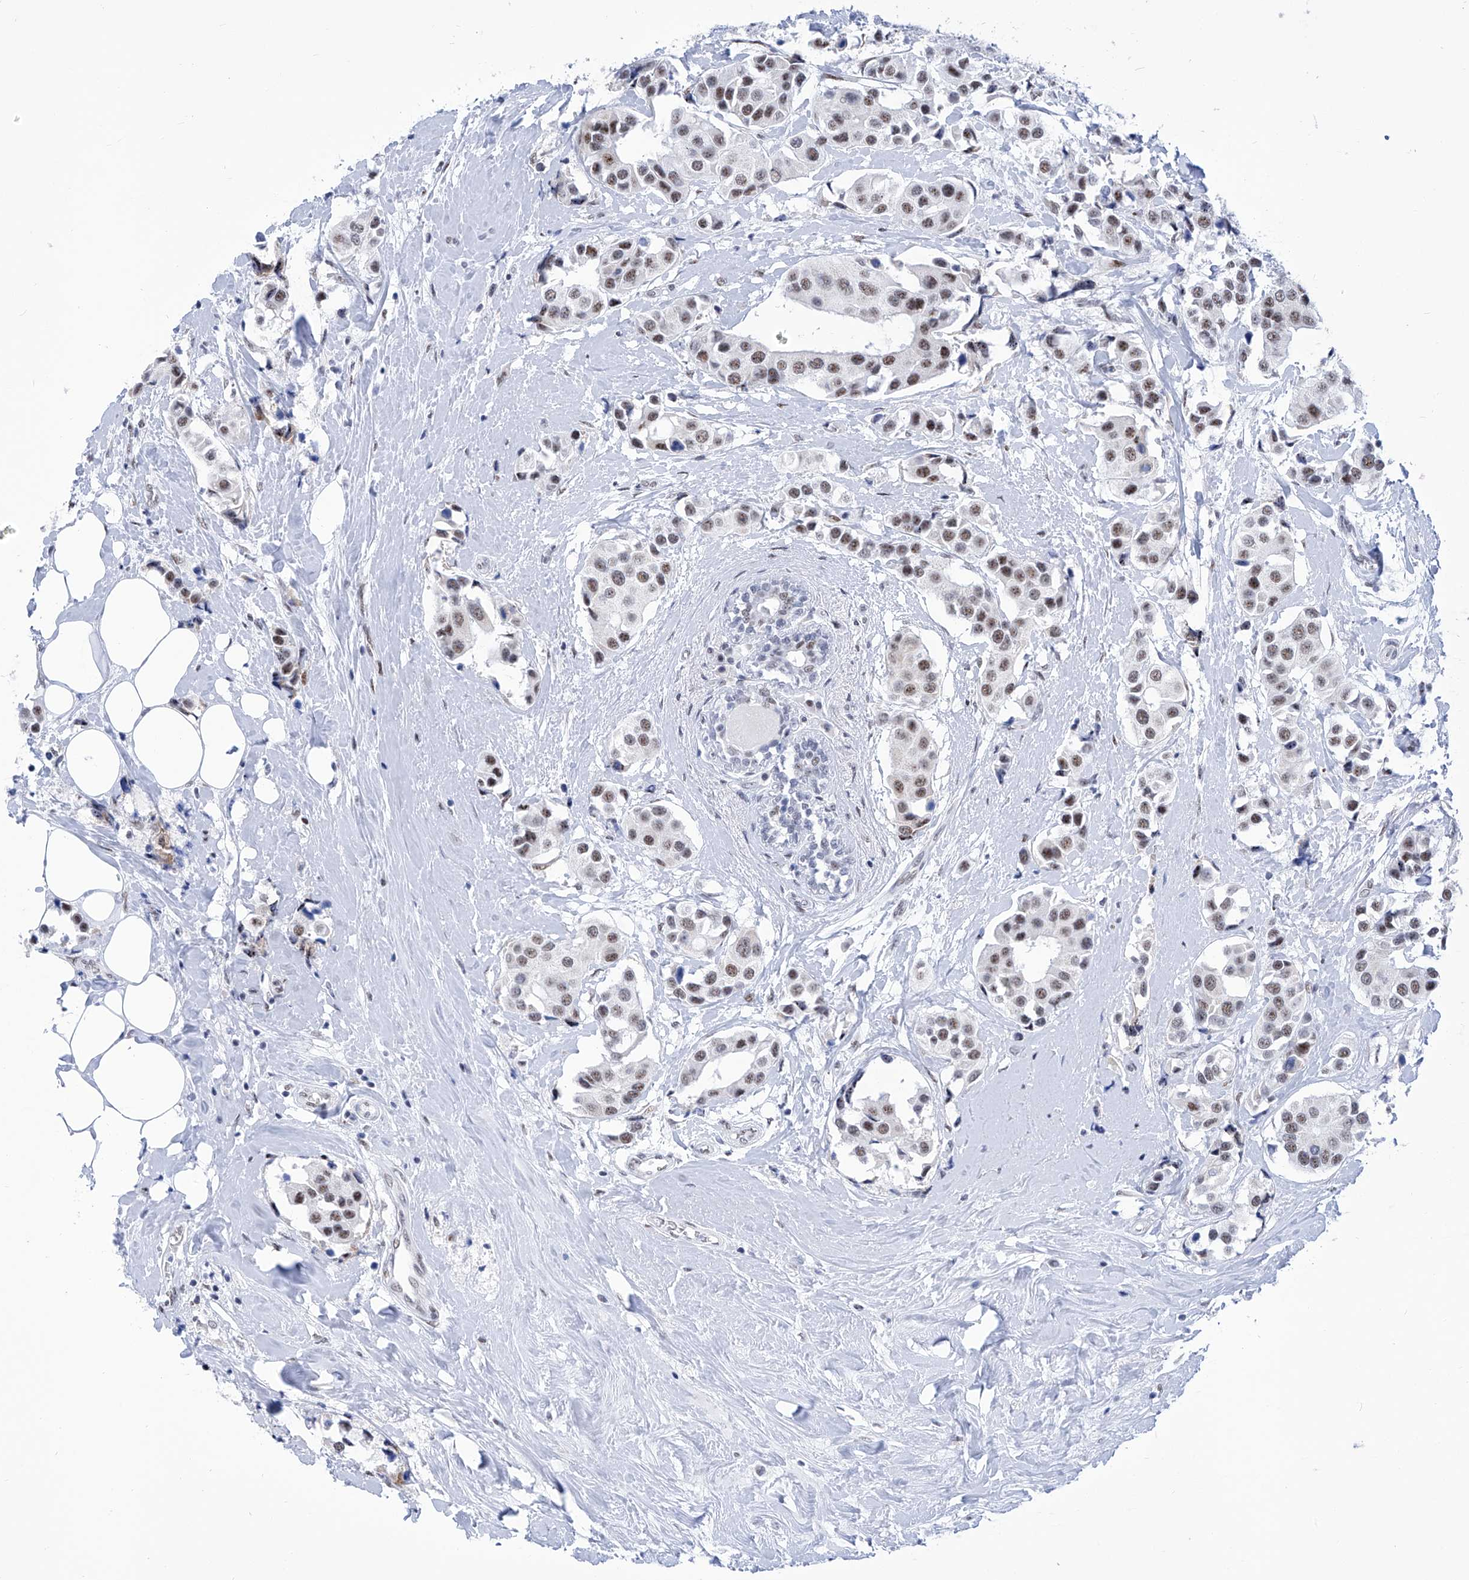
{"staining": {"intensity": "moderate", "quantity": ">75%", "location": "nuclear"}, "tissue": "breast cancer", "cell_type": "Tumor cells", "image_type": "cancer", "snomed": [{"axis": "morphology", "description": "Normal tissue, NOS"}, {"axis": "morphology", "description": "Duct carcinoma"}, {"axis": "topography", "description": "Breast"}], "caption": "The photomicrograph displays a brown stain indicating the presence of a protein in the nuclear of tumor cells in breast cancer. The staining is performed using DAB (3,3'-diaminobenzidine) brown chromogen to label protein expression. The nuclei are counter-stained blue using hematoxylin.", "gene": "SART1", "patient": {"sex": "female", "age": 39}}